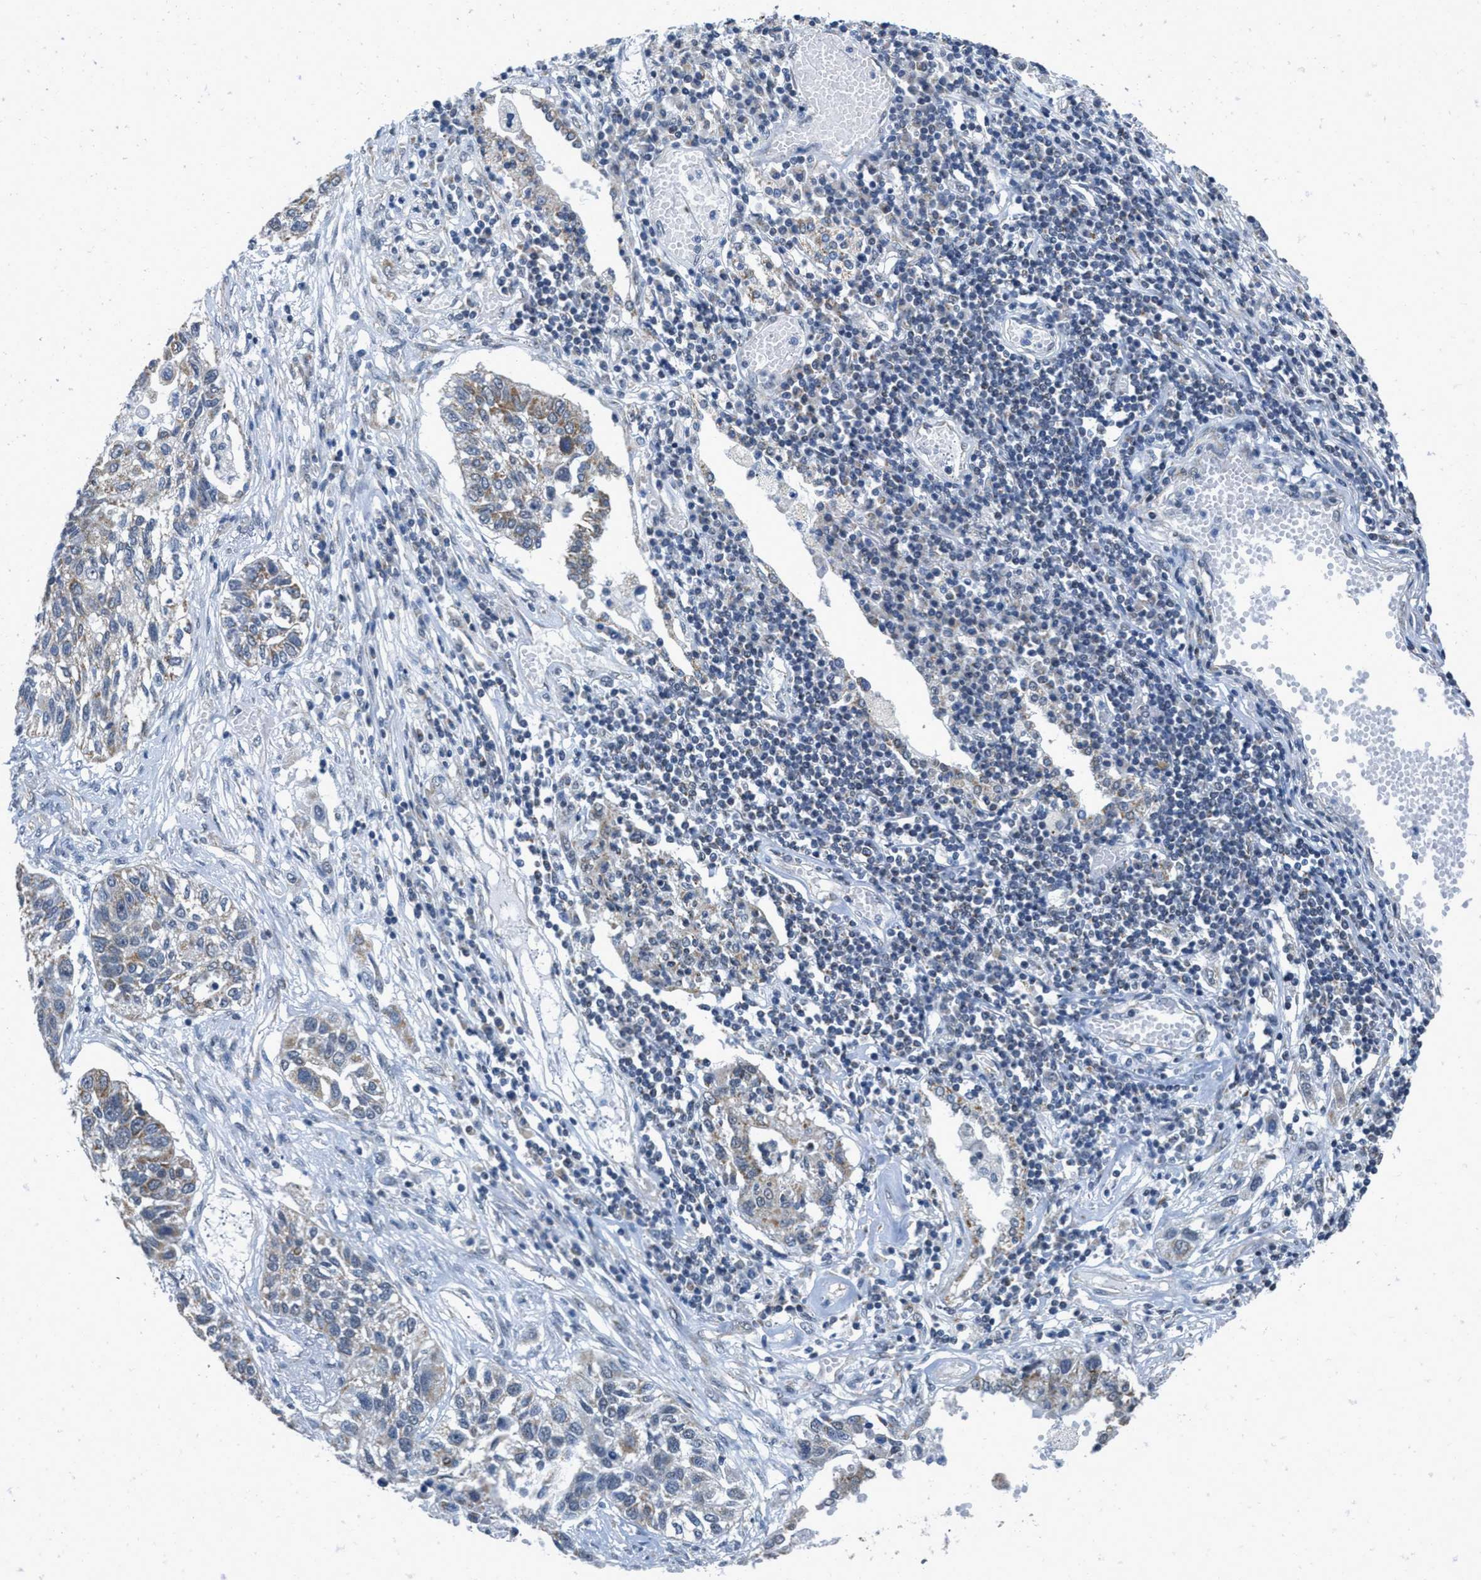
{"staining": {"intensity": "weak", "quantity": ">75%", "location": "cytoplasmic/membranous"}, "tissue": "lung cancer", "cell_type": "Tumor cells", "image_type": "cancer", "snomed": [{"axis": "morphology", "description": "Squamous cell carcinoma, NOS"}, {"axis": "topography", "description": "Lung"}], "caption": "Protein analysis of lung cancer tissue shows weak cytoplasmic/membranous expression in approximately >75% of tumor cells. Immunohistochemistry (ihc) stains the protein in brown and the nuclei are stained blue.", "gene": "TOMM70", "patient": {"sex": "male", "age": 71}}